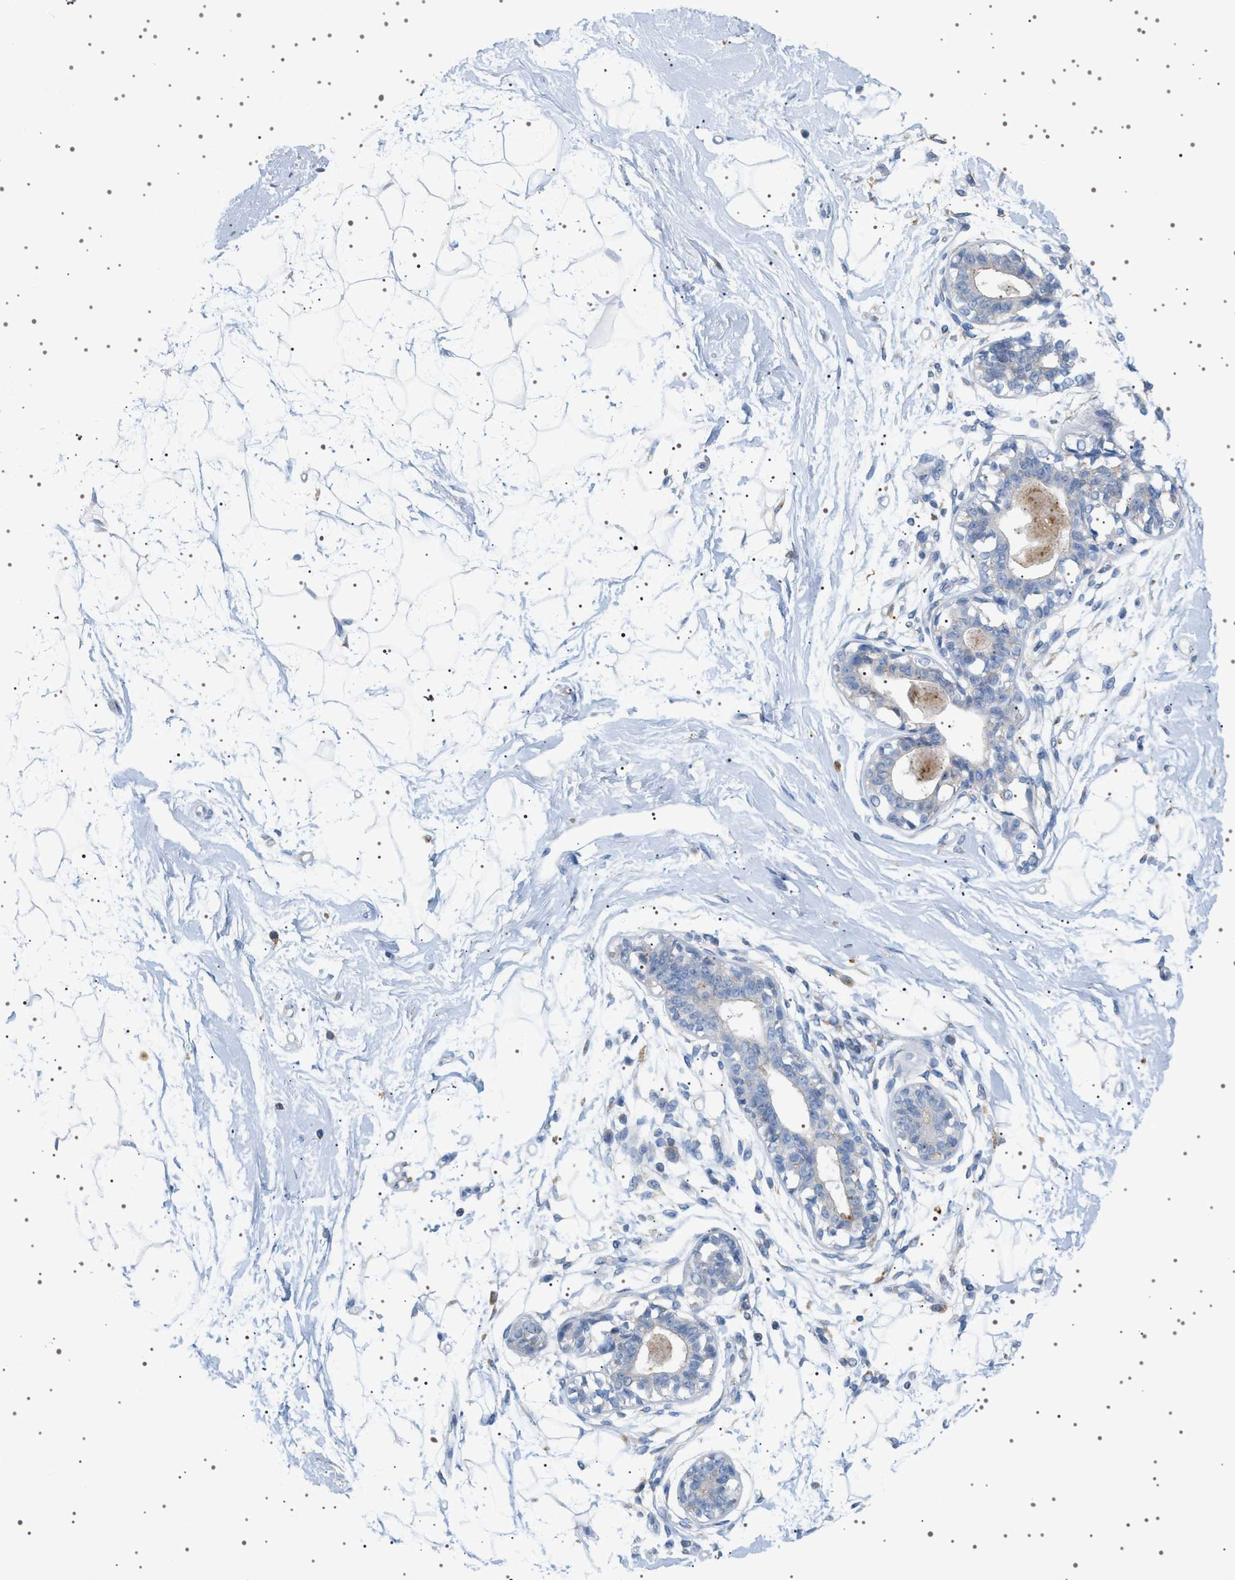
{"staining": {"intensity": "negative", "quantity": "none", "location": "none"}, "tissue": "breast", "cell_type": "Adipocytes", "image_type": "normal", "snomed": [{"axis": "morphology", "description": "Normal tissue, NOS"}, {"axis": "topography", "description": "Breast"}], "caption": "Immunohistochemical staining of unremarkable human breast exhibits no significant positivity in adipocytes.", "gene": "ADCY10", "patient": {"sex": "female", "age": 45}}